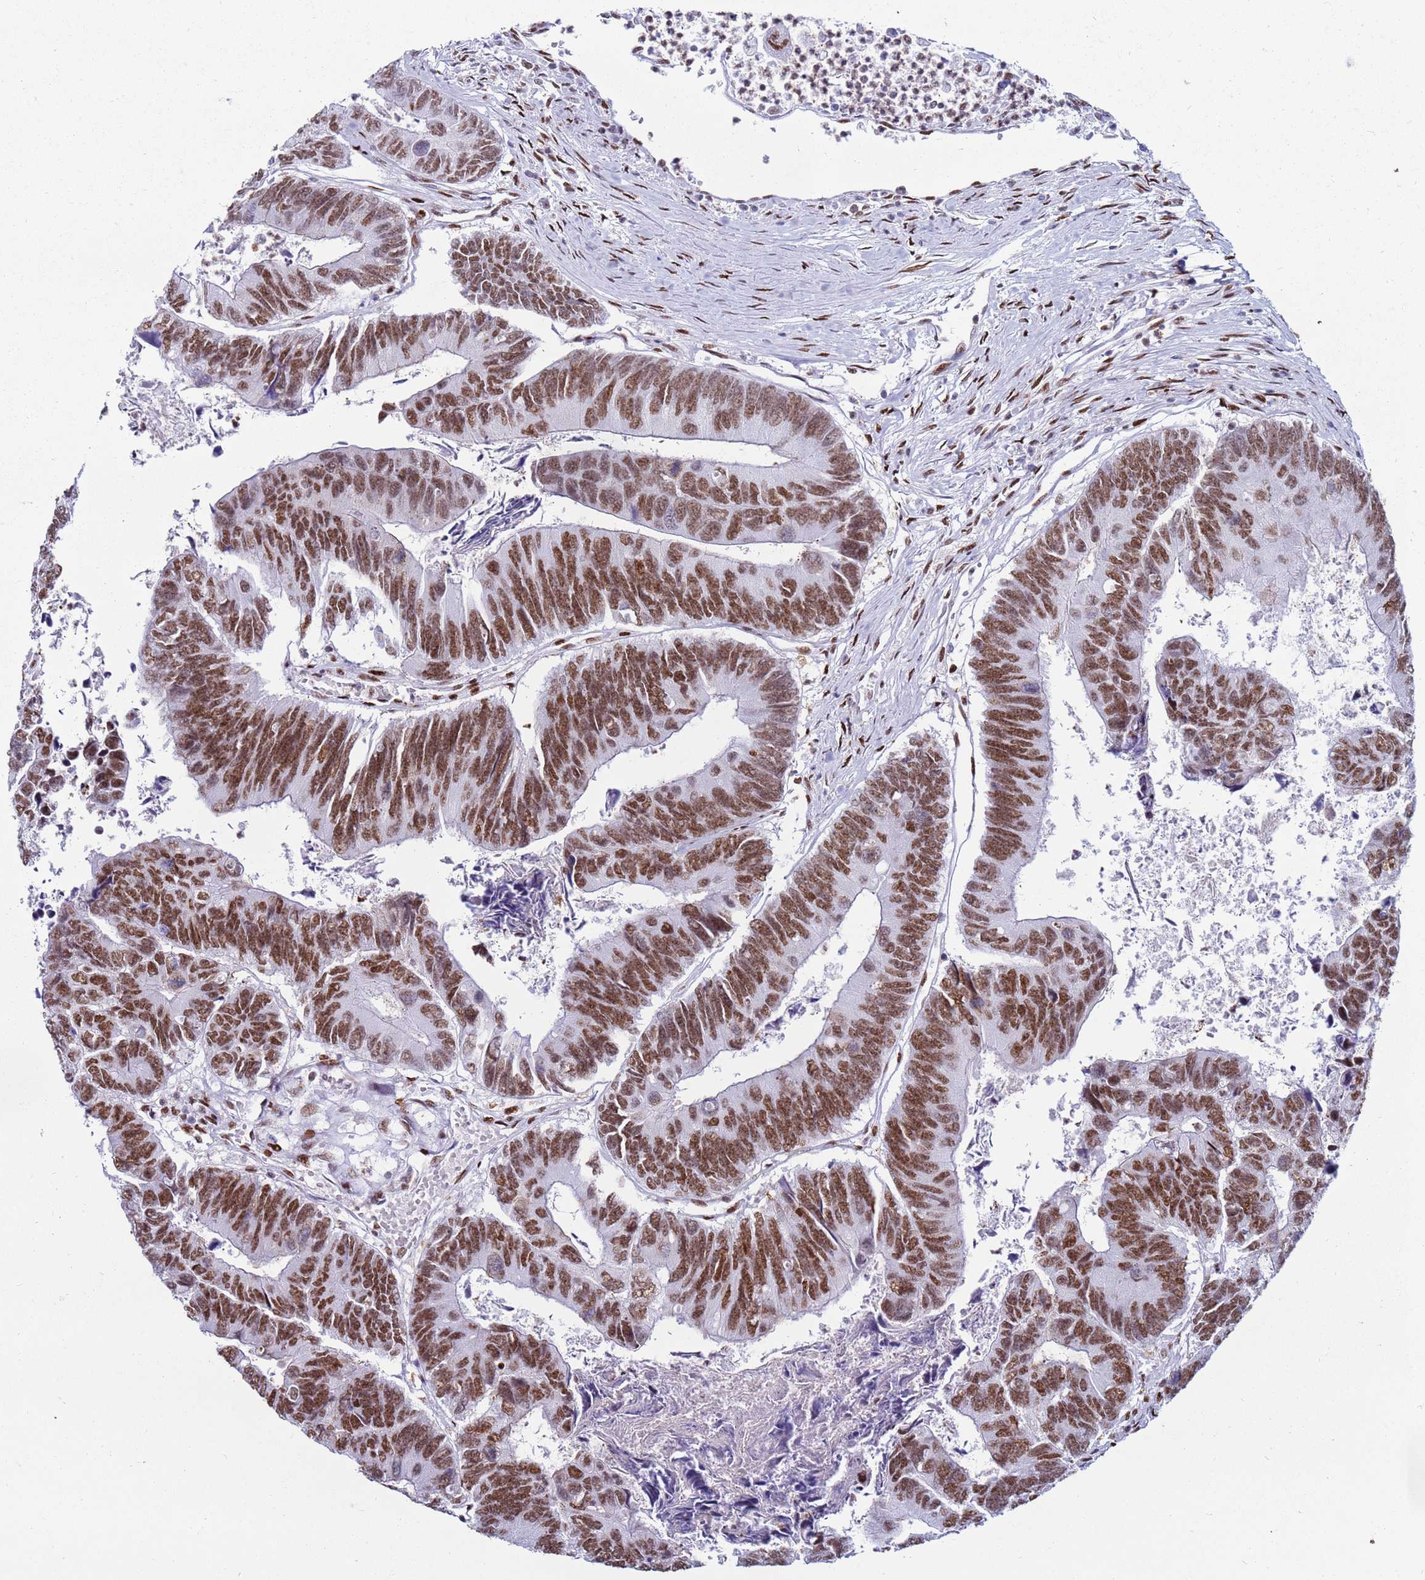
{"staining": {"intensity": "strong", "quantity": ">75%", "location": "nuclear"}, "tissue": "colorectal cancer", "cell_type": "Tumor cells", "image_type": "cancer", "snomed": [{"axis": "morphology", "description": "Adenocarcinoma, NOS"}, {"axis": "topography", "description": "Colon"}], "caption": "Human colorectal adenocarcinoma stained with a protein marker exhibits strong staining in tumor cells.", "gene": "KPNA4", "patient": {"sex": "female", "age": 67}}